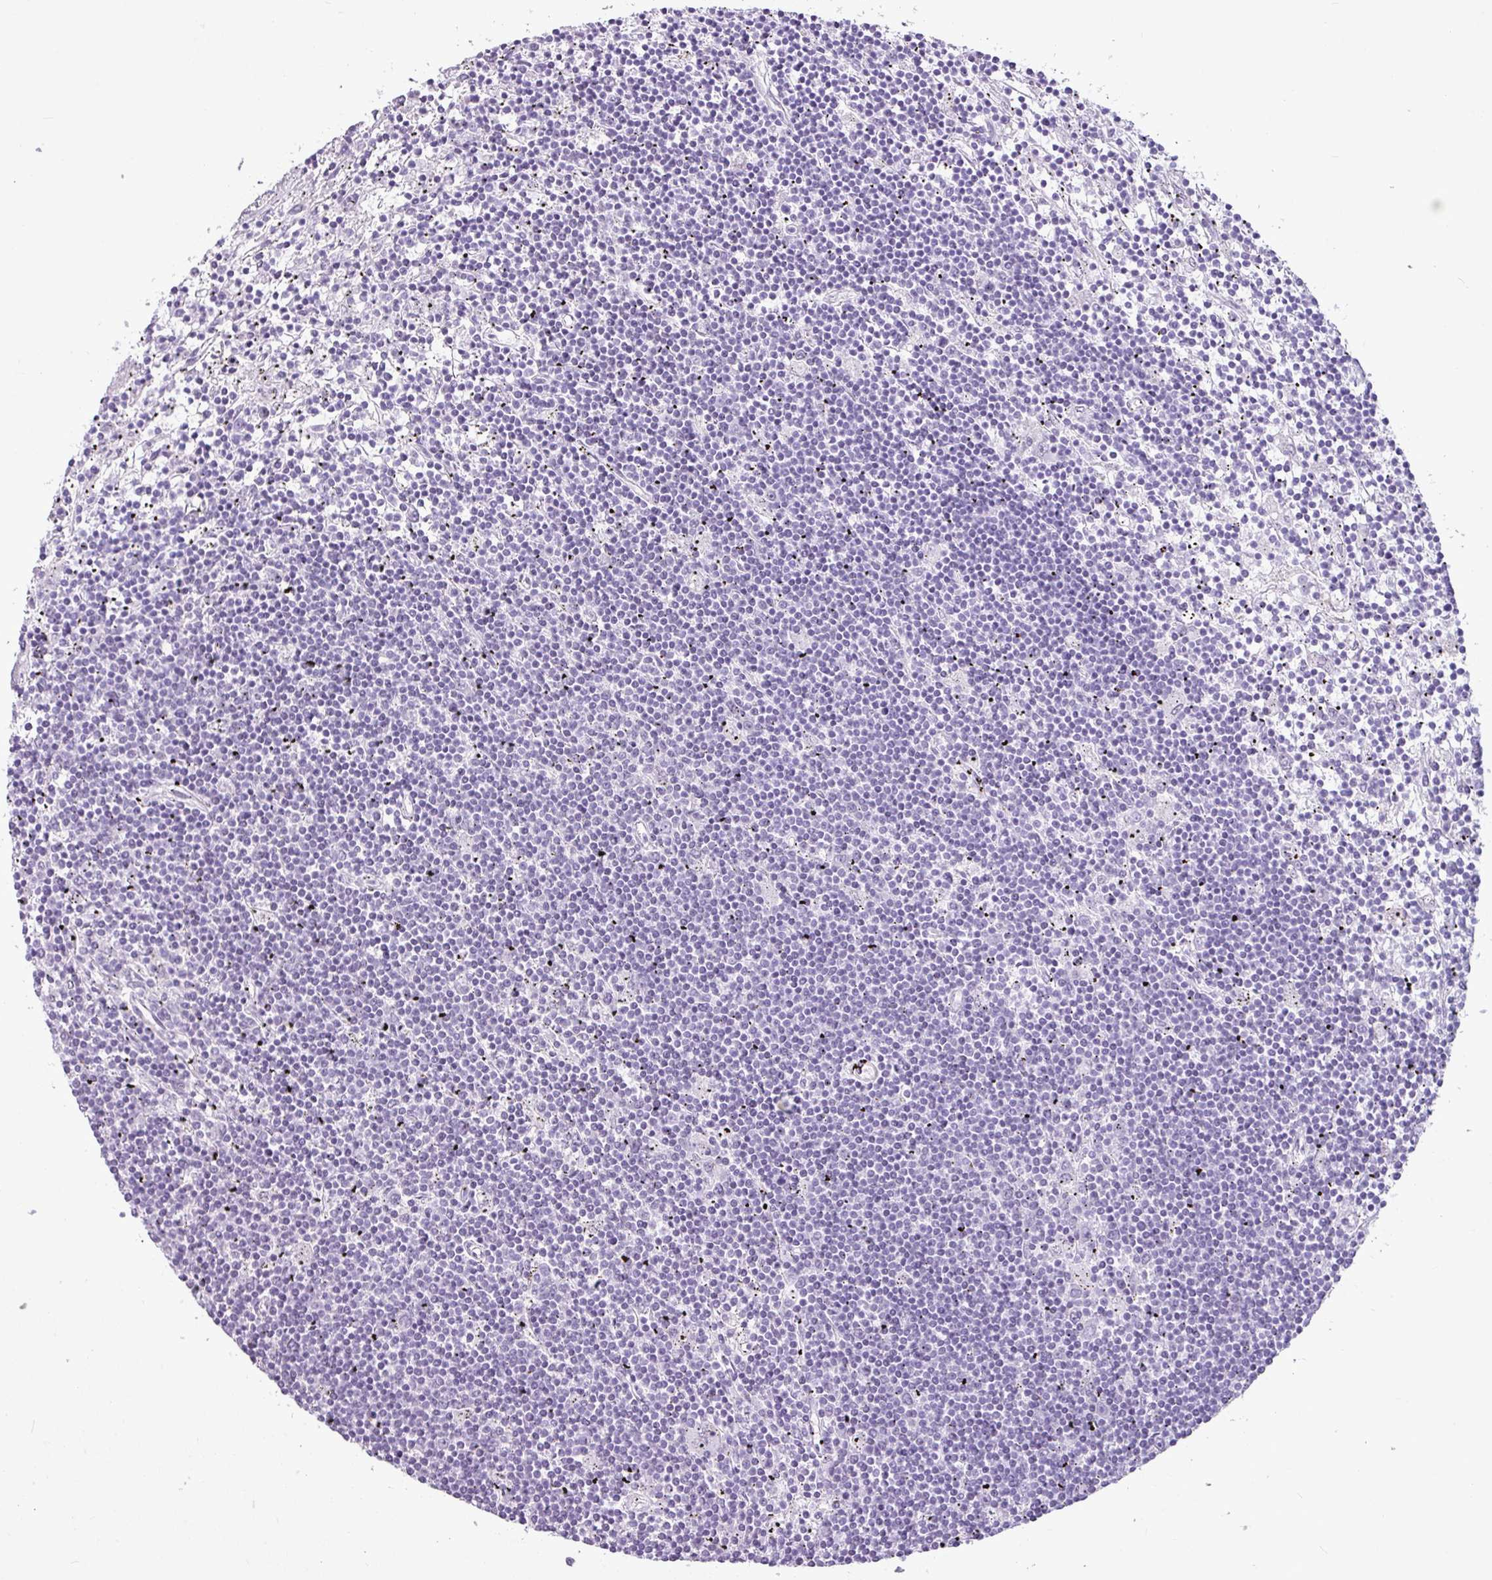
{"staining": {"intensity": "negative", "quantity": "none", "location": "none"}, "tissue": "lymphoma", "cell_type": "Tumor cells", "image_type": "cancer", "snomed": [{"axis": "morphology", "description": "Malignant lymphoma, non-Hodgkin's type, Low grade"}, {"axis": "topography", "description": "Spleen"}], "caption": "Tumor cells are negative for brown protein staining in lymphoma.", "gene": "AMY1B", "patient": {"sex": "male", "age": 76}}